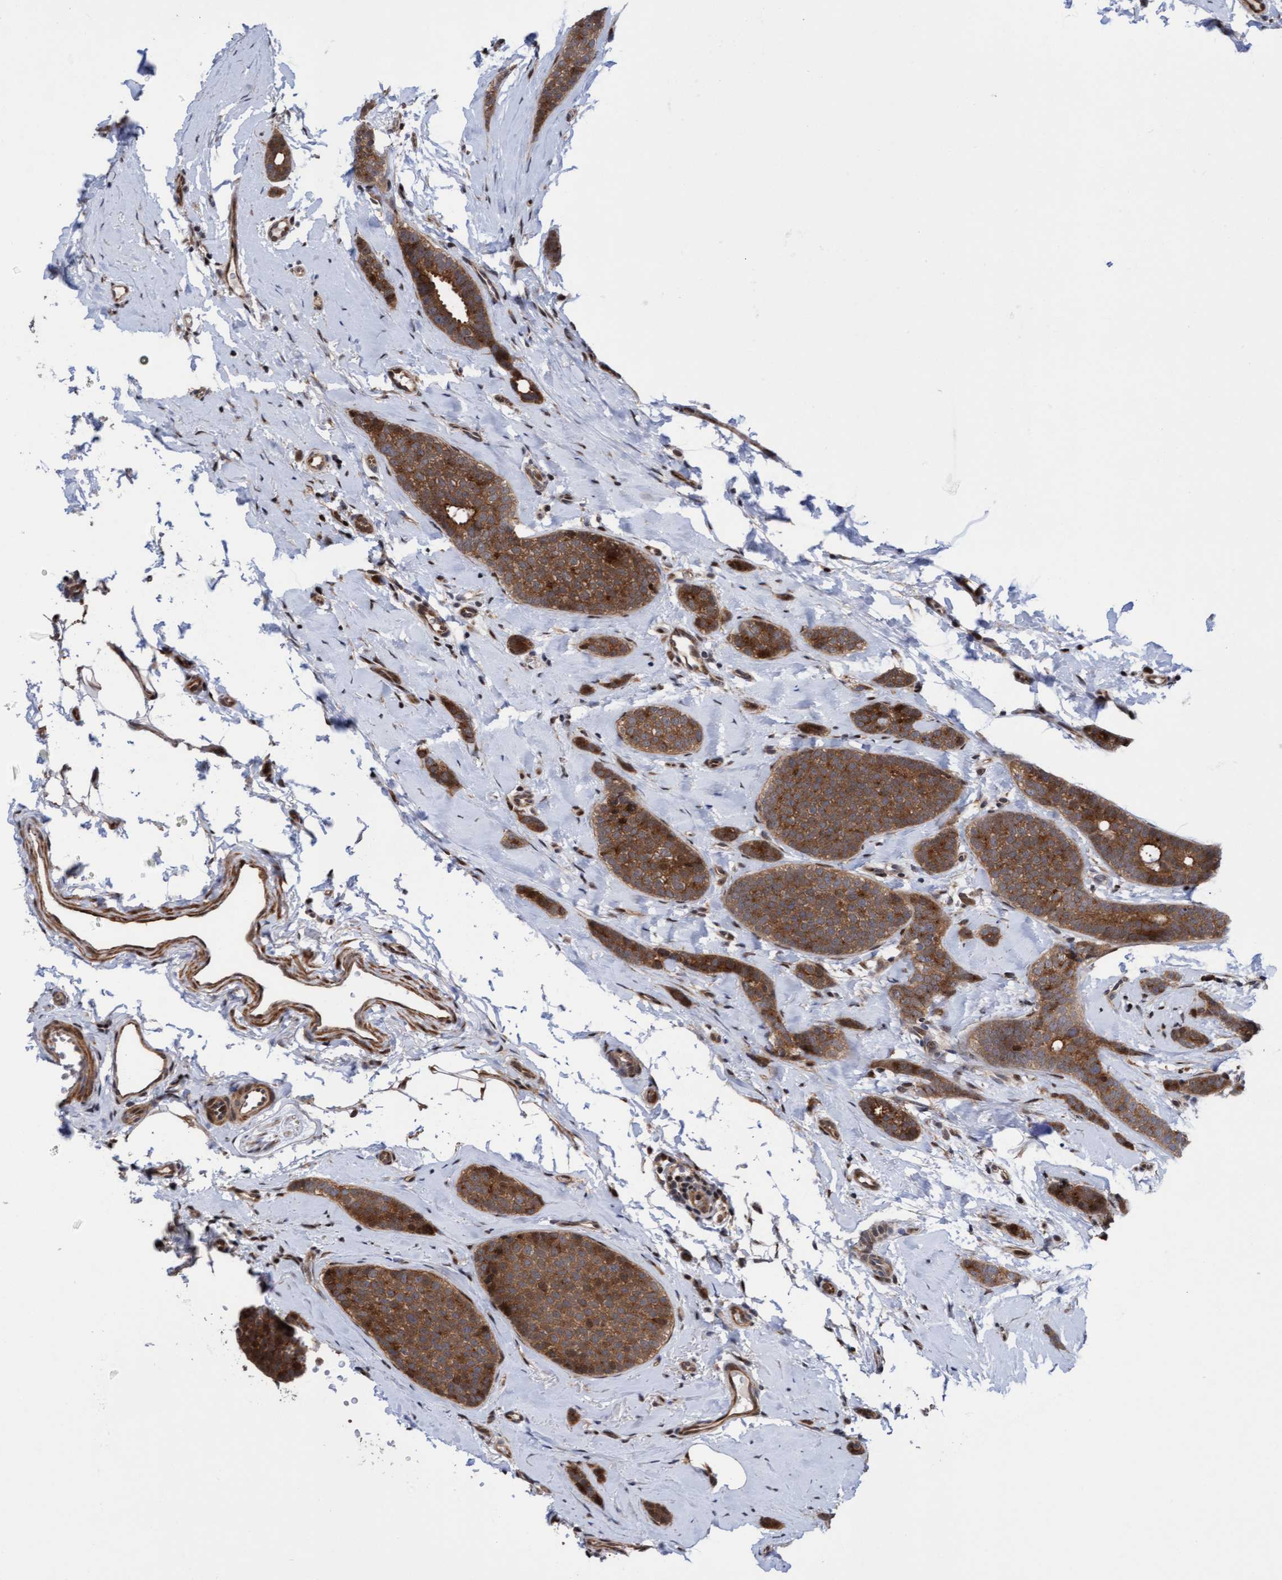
{"staining": {"intensity": "moderate", "quantity": ">75%", "location": "cytoplasmic/membranous"}, "tissue": "breast cancer", "cell_type": "Tumor cells", "image_type": "cancer", "snomed": [{"axis": "morphology", "description": "Lobular carcinoma"}, {"axis": "topography", "description": "Skin"}, {"axis": "topography", "description": "Breast"}], "caption": "This is an image of immunohistochemistry staining of breast lobular carcinoma, which shows moderate staining in the cytoplasmic/membranous of tumor cells.", "gene": "ITFG1", "patient": {"sex": "female", "age": 46}}